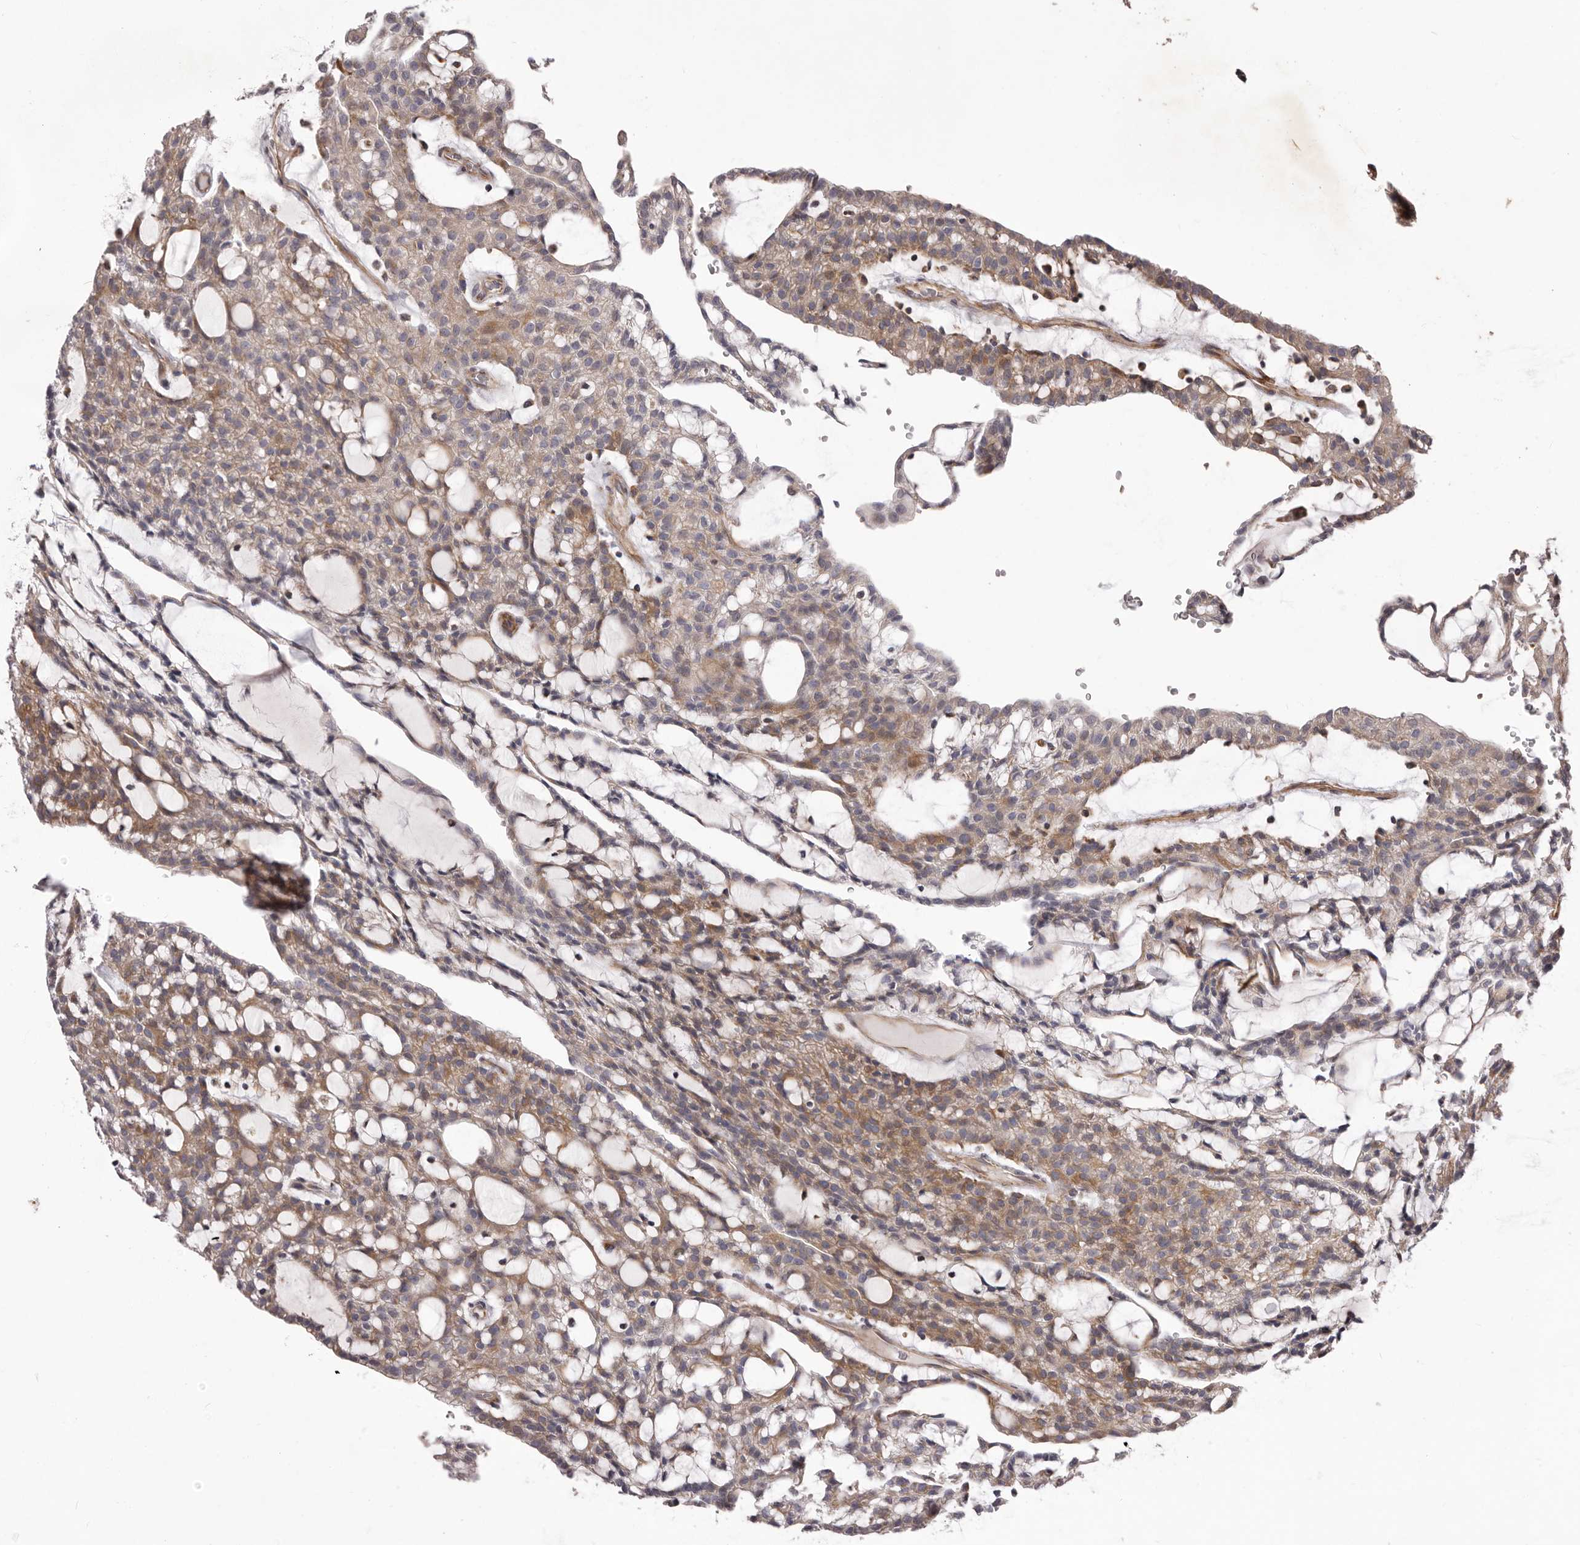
{"staining": {"intensity": "moderate", "quantity": ">75%", "location": "cytoplasmic/membranous"}, "tissue": "renal cancer", "cell_type": "Tumor cells", "image_type": "cancer", "snomed": [{"axis": "morphology", "description": "Adenocarcinoma, NOS"}, {"axis": "topography", "description": "Kidney"}], "caption": "Brown immunohistochemical staining in renal cancer (adenocarcinoma) reveals moderate cytoplasmic/membranous staining in approximately >75% of tumor cells.", "gene": "ALPK1", "patient": {"sex": "male", "age": 63}}